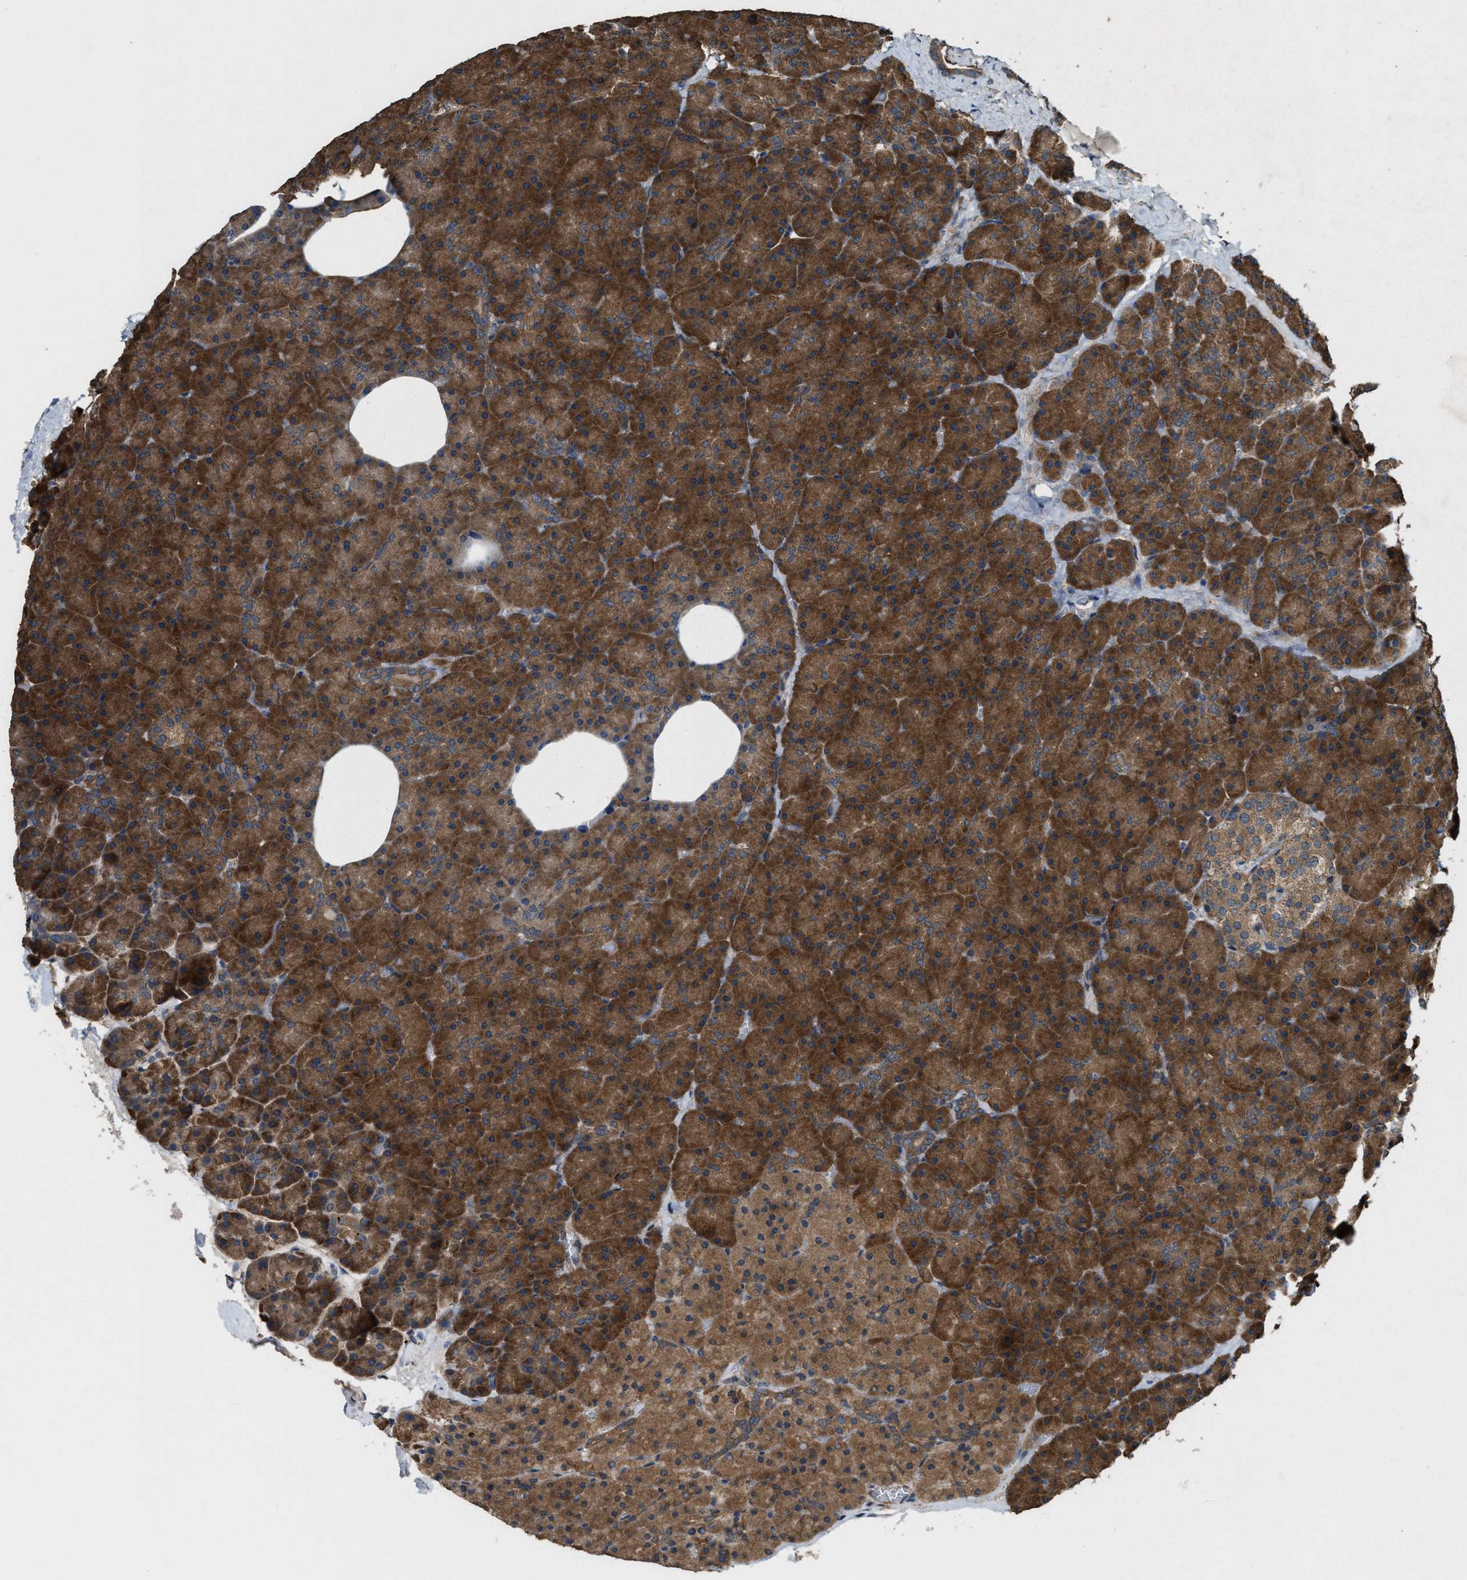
{"staining": {"intensity": "strong", "quantity": ">75%", "location": "cytoplasmic/membranous"}, "tissue": "pancreas", "cell_type": "Exocrine glandular cells", "image_type": "normal", "snomed": [{"axis": "morphology", "description": "Normal tissue, NOS"}, {"axis": "morphology", "description": "Carcinoid, malignant, NOS"}, {"axis": "topography", "description": "Pancreas"}], "caption": "Human pancreas stained with a brown dye displays strong cytoplasmic/membranous positive staining in approximately >75% of exocrine glandular cells.", "gene": "ARHGEF5", "patient": {"sex": "female", "age": 35}}